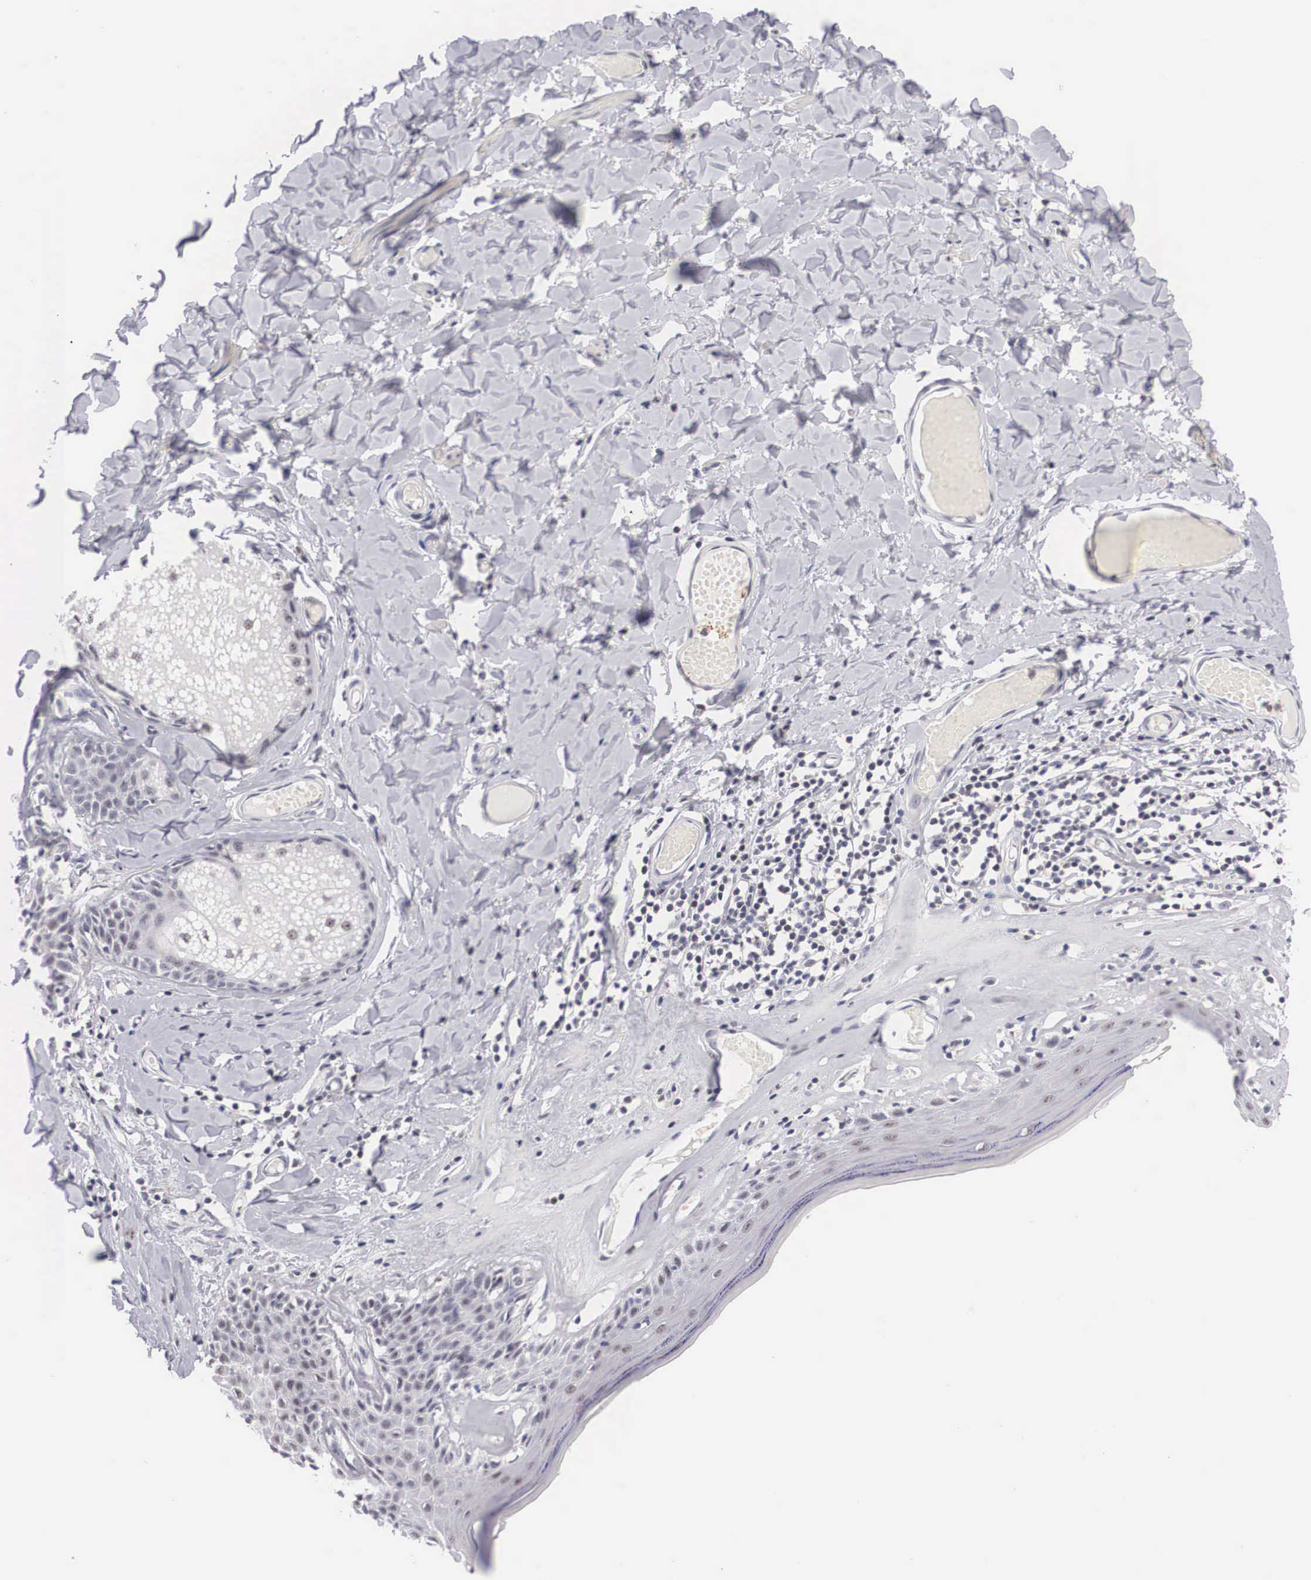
{"staining": {"intensity": "negative", "quantity": "none", "location": "none"}, "tissue": "skin", "cell_type": "Epidermal cells", "image_type": "normal", "snomed": [{"axis": "morphology", "description": "Normal tissue, NOS"}, {"axis": "topography", "description": "Vascular tissue"}, {"axis": "topography", "description": "Vulva"}, {"axis": "topography", "description": "Peripheral nerve tissue"}], "caption": "Image shows no significant protein expression in epidermal cells of normal skin. (DAB immunohistochemistry with hematoxylin counter stain).", "gene": "FAM47A", "patient": {"sex": "female", "age": 86}}